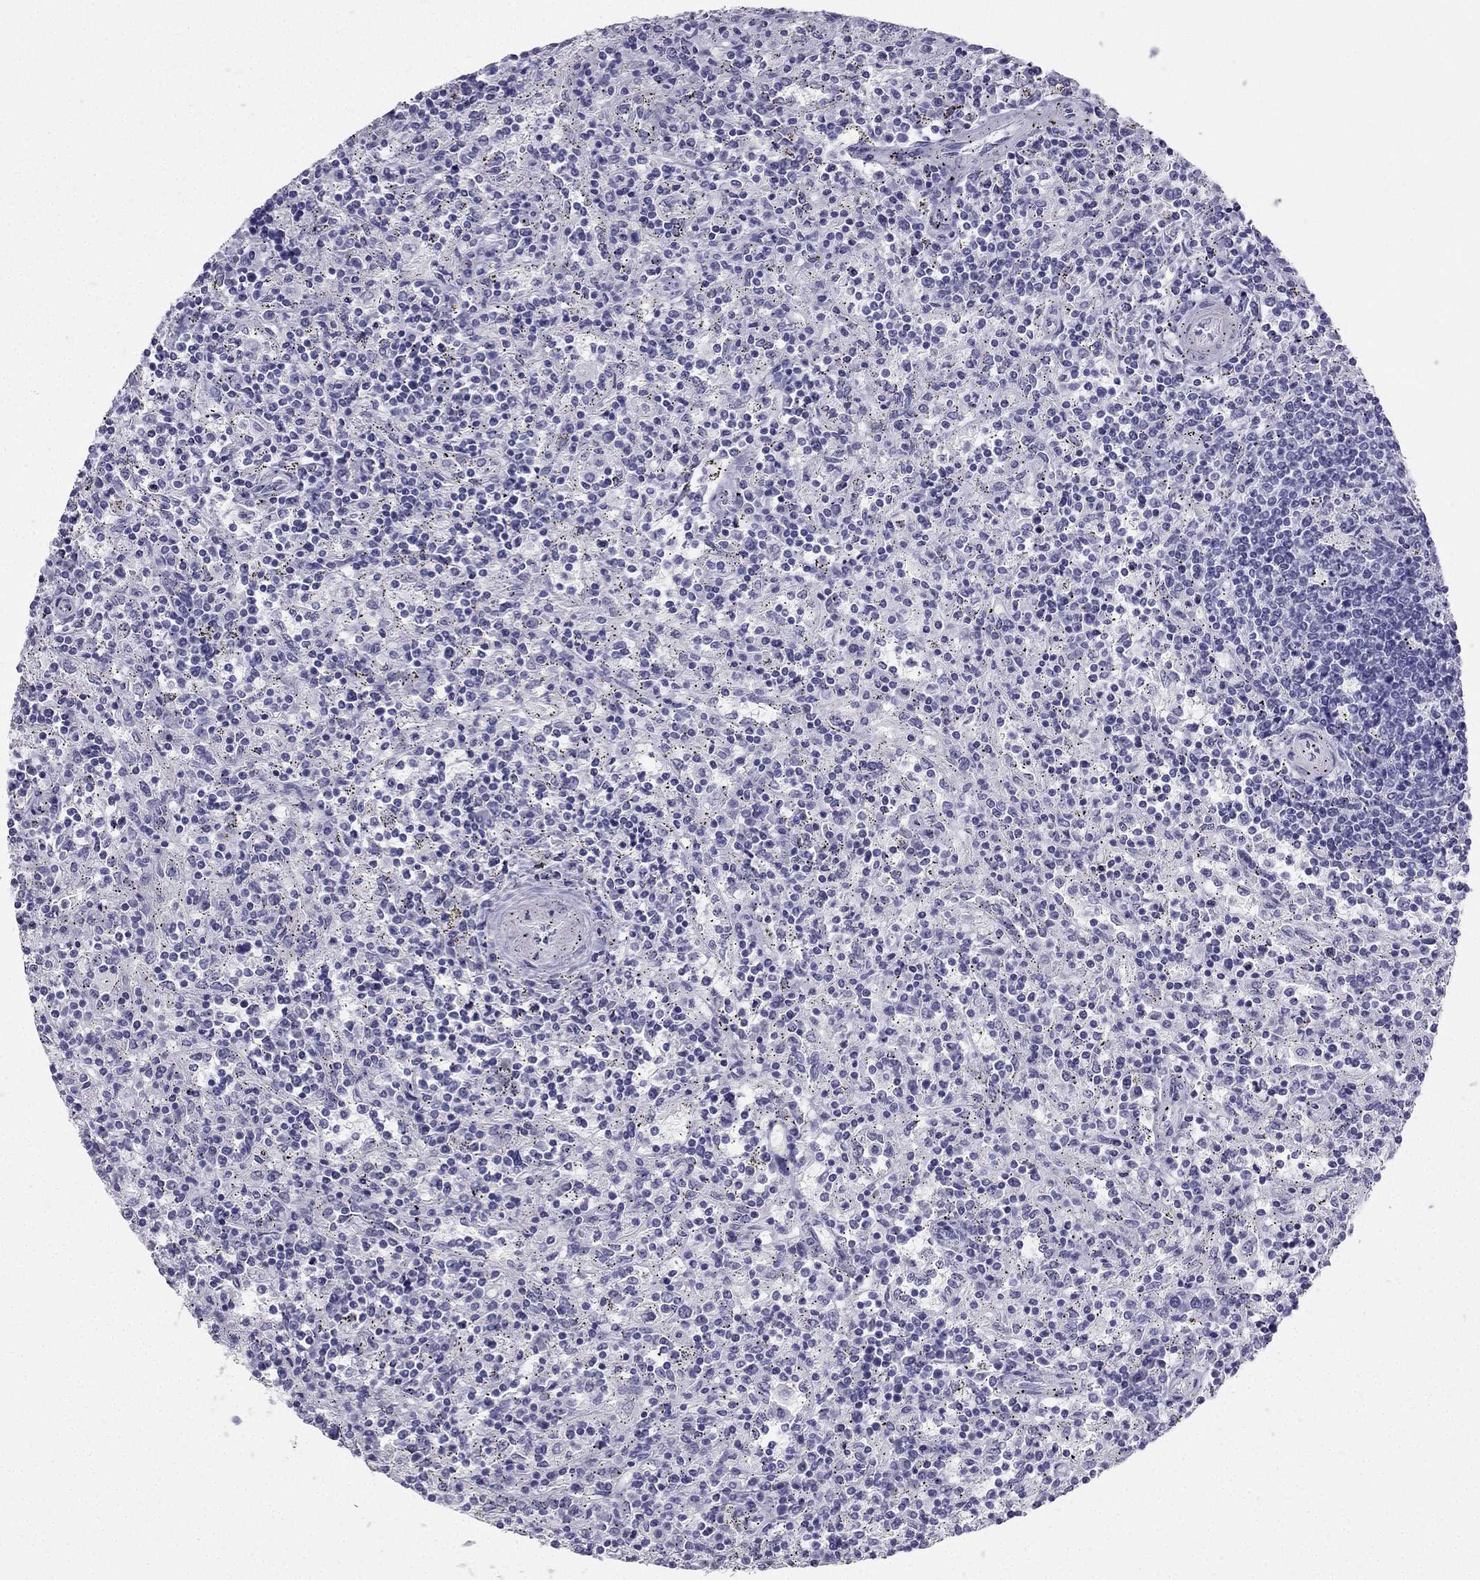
{"staining": {"intensity": "negative", "quantity": "none", "location": "none"}, "tissue": "lymphoma", "cell_type": "Tumor cells", "image_type": "cancer", "snomed": [{"axis": "morphology", "description": "Malignant lymphoma, non-Hodgkin's type, Low grade"}, {"axis": "topography", "description": "Spleen"}], "caption": "Immunohistochemistry histopathology image of human lymphoma stained for a protein (brown), which reveals no staining in tumor cells.", "gene": "TFF3", "patient": {"sex": "male", "age": 62}}